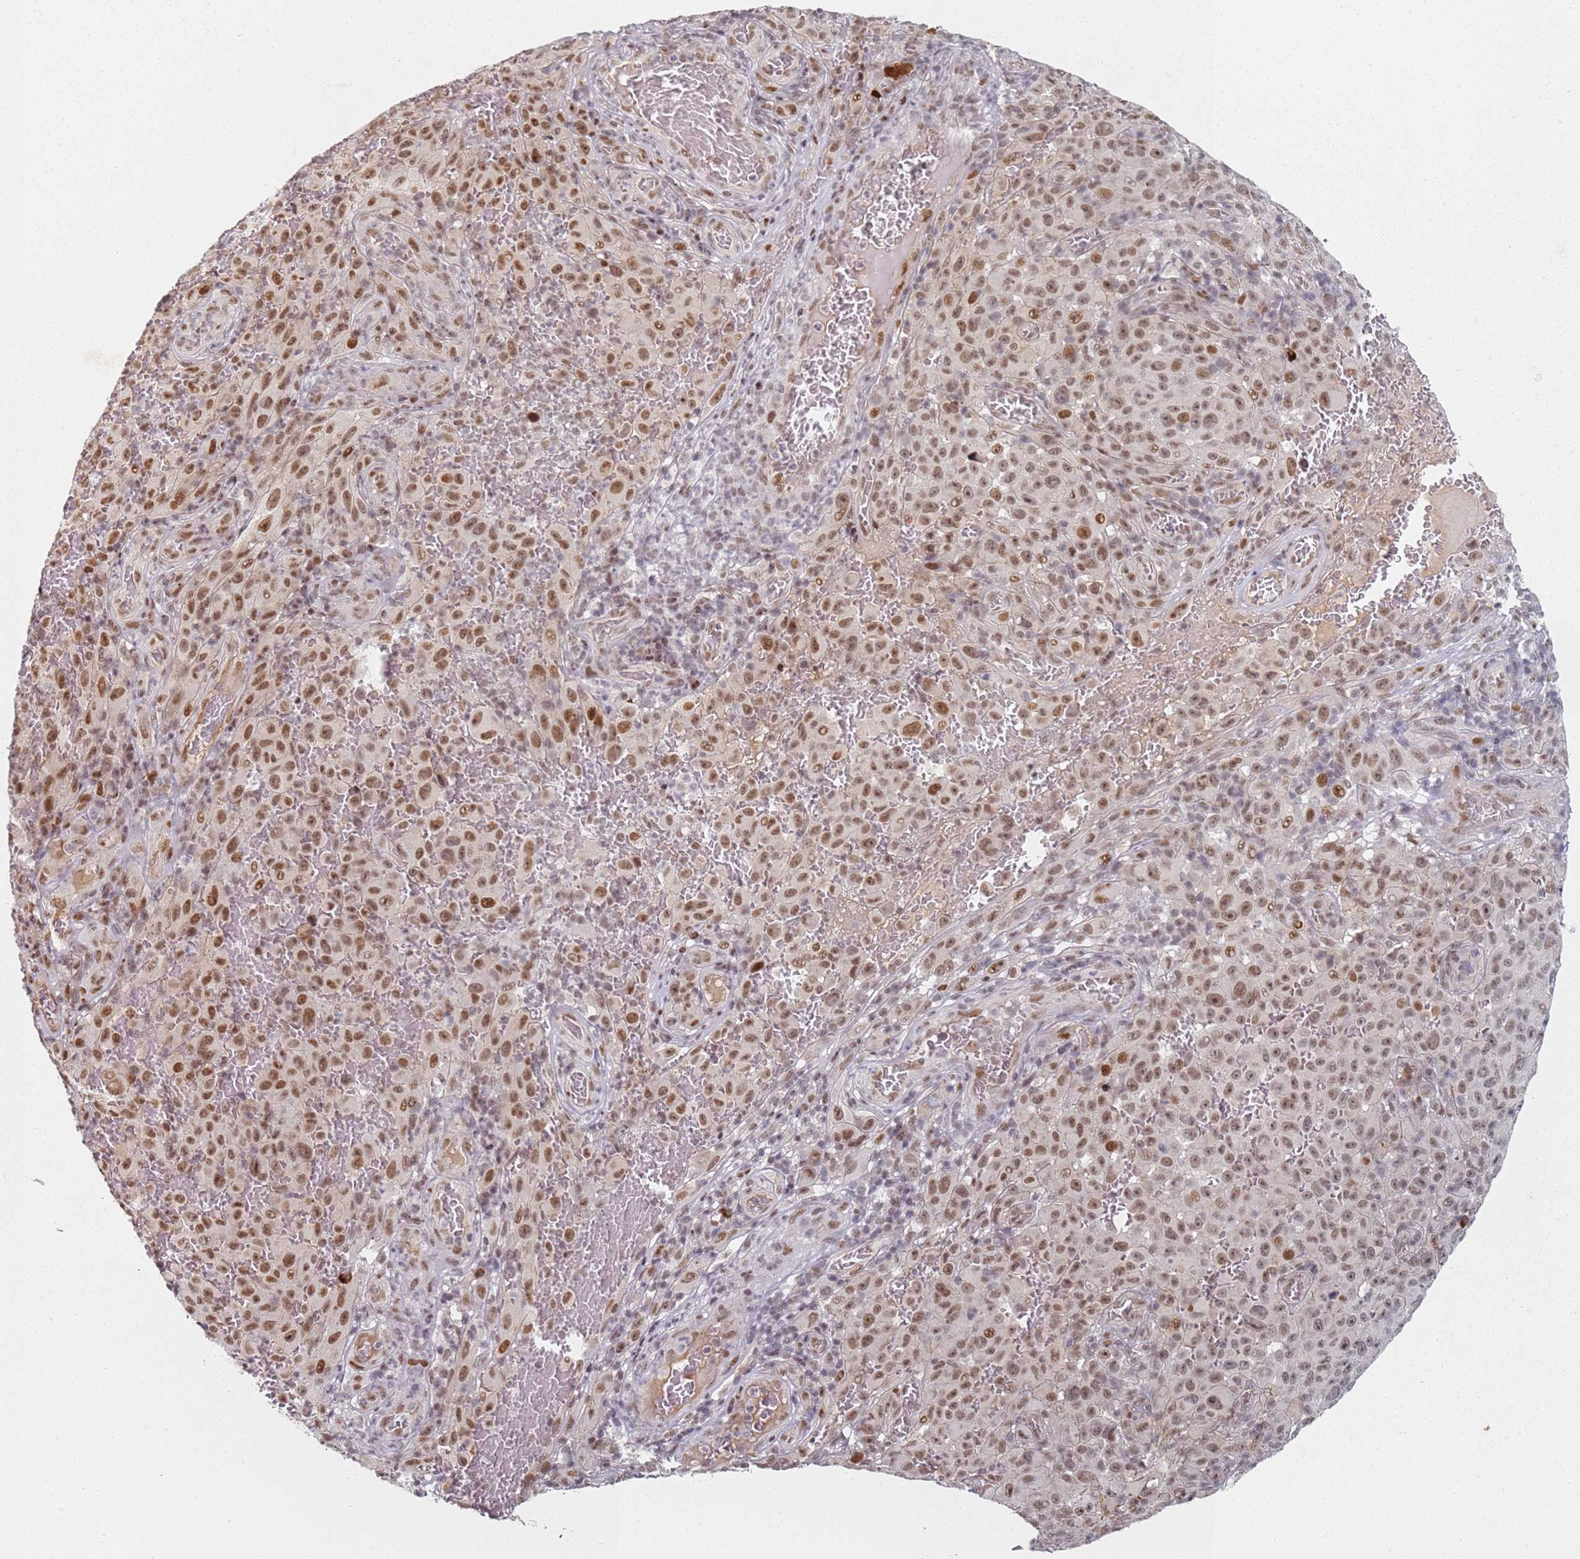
{"staining": {"intensity": "moderate", "quantity": ">75%", "location": "nuclear"}, "tissue": "melanoma", "cell_type": "Tumor cells", "image_type": "cancer", "snomed": [{"axis": "morphology", "description": "Malignant melanoma, NOS"}, {"axis": "topography", "description": "Skin"}], "caption": "IHC image of malignant melanoma stained for a protein (brown), which reveals medium levels of moderate nuclear positivity in about >75% of tumor cells.", "gene": "ATF6B", "patient": {"sex": "female", "age": 82}}